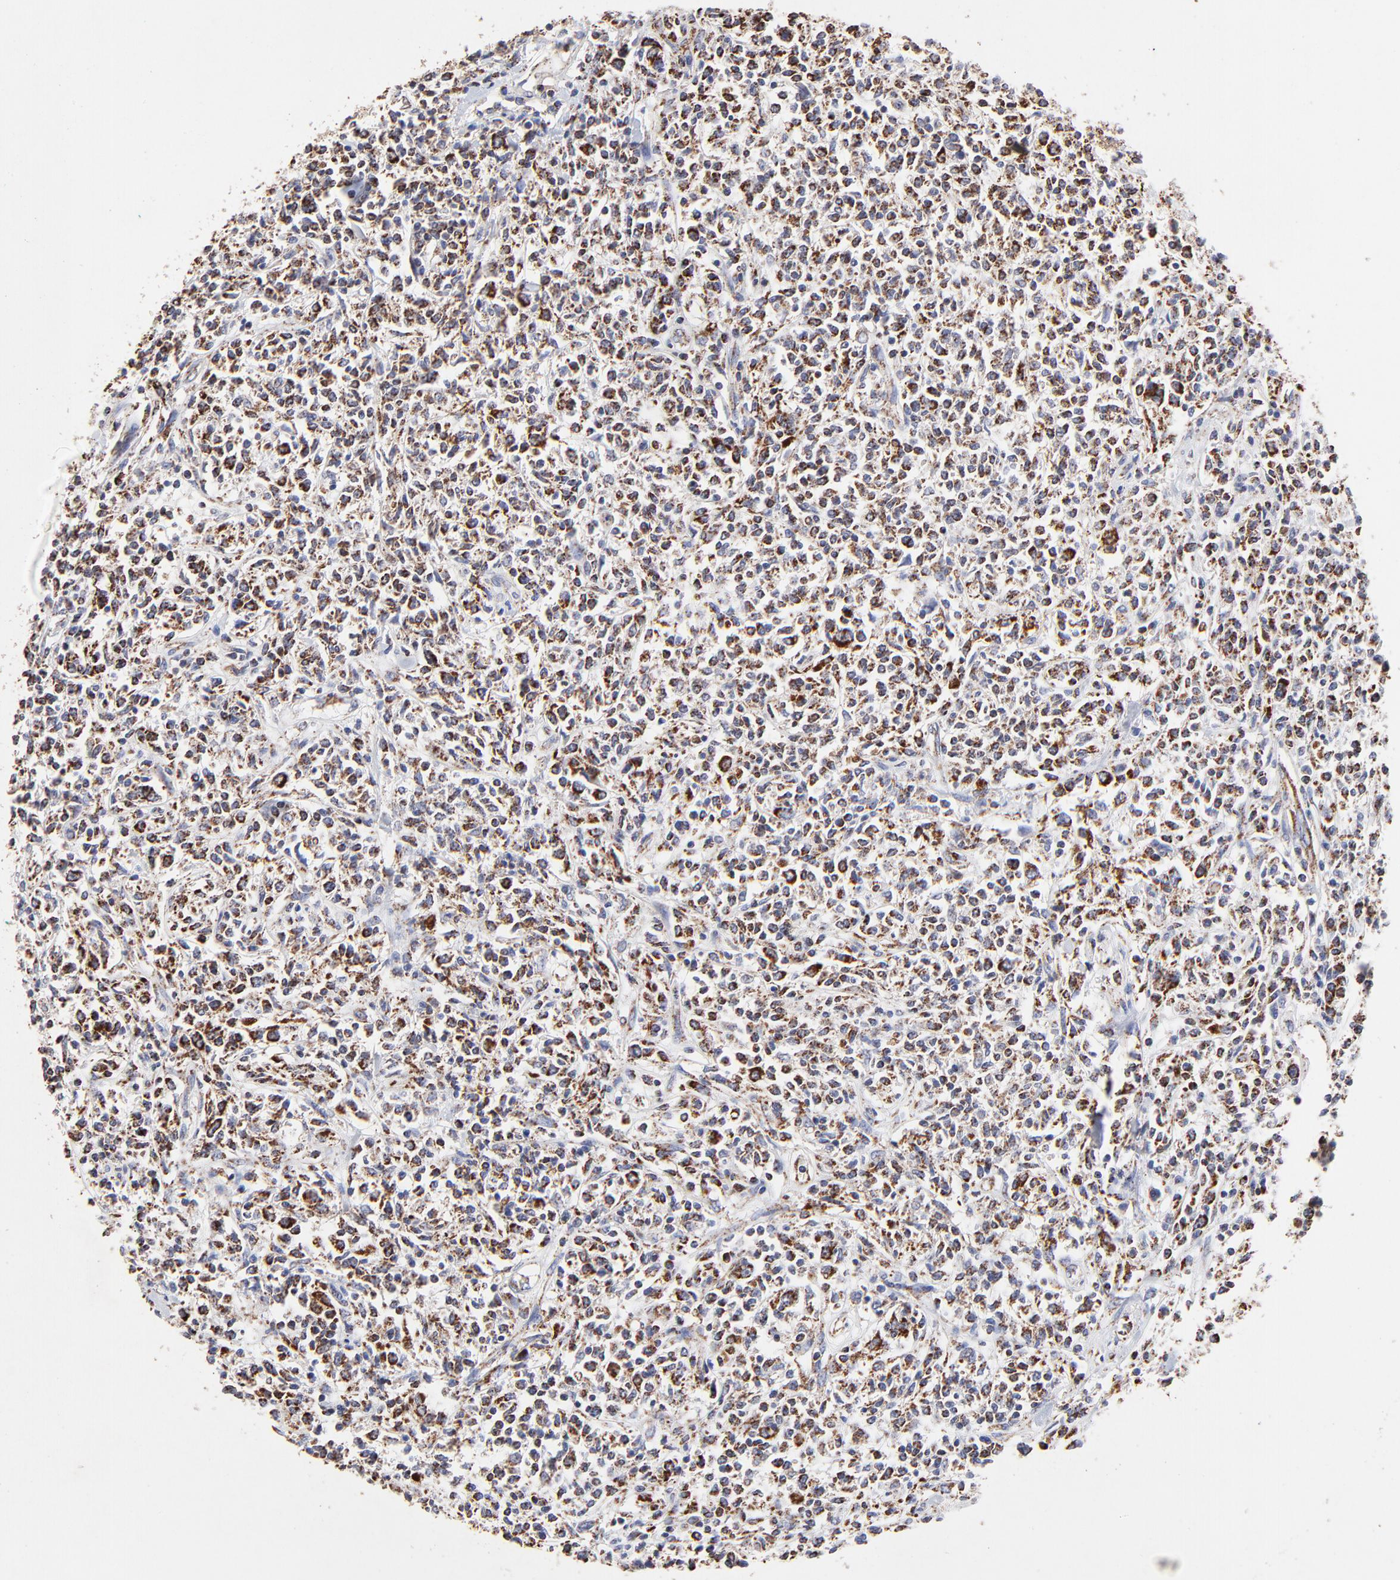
{"staining": {"intensity": "strong", "quantity": ">75%", "location": "cytoplasmic/membranous"}, "tissue": "lymphoma", "cell_type": "Tumor cells", "image_type": "cancer", "snomed": [{"axis": "morphology", "description": "Malignant lymphoma, non-Hodgkin's type, Low grade"}, {"axis": "topography", "description": "Small intestine"}], "caption": "Strong cytoplasmic/membranous protein expression is present in about >75% of tumor cells in lymphoma.", "gene": "SSBP1", "patient": {"sex": "female", "age": 59}}